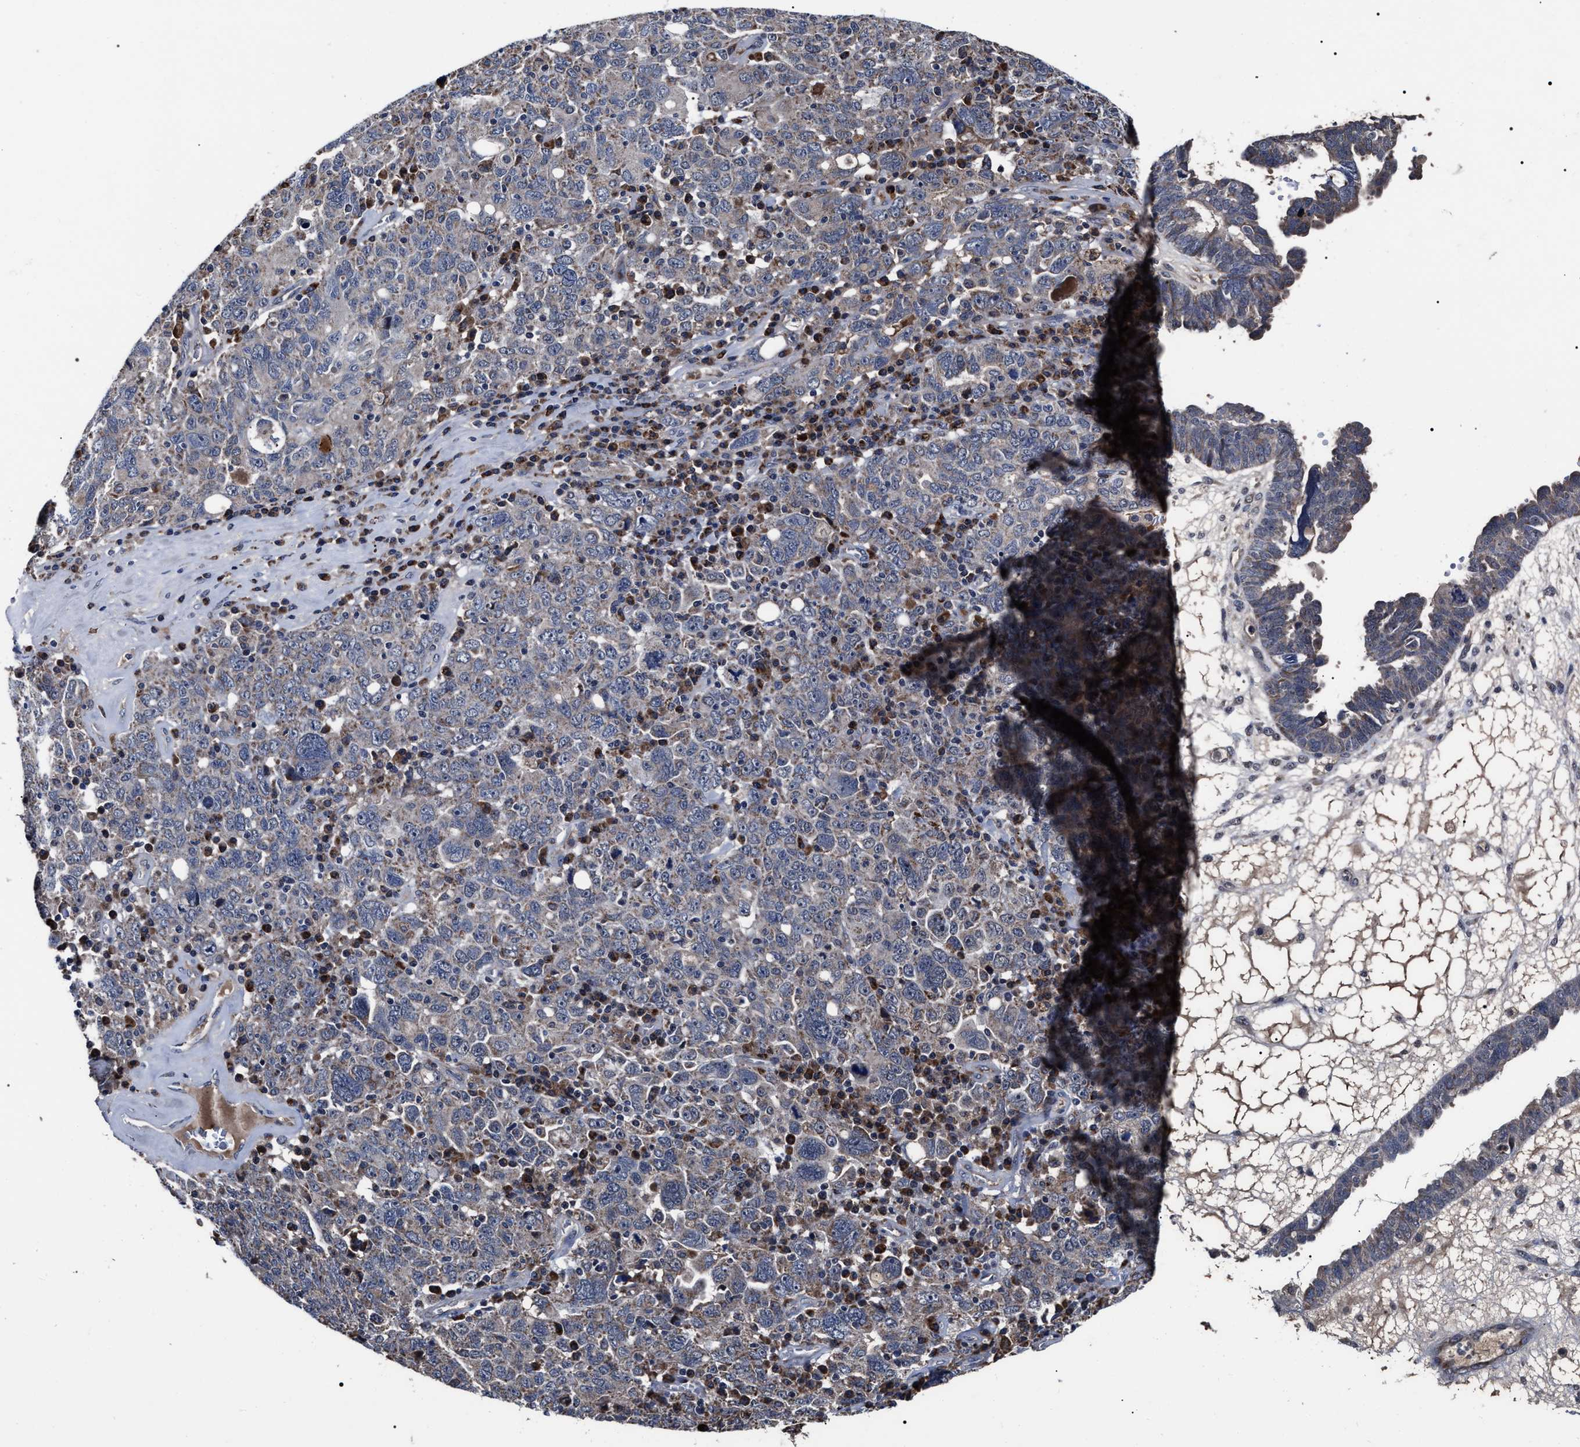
{"staining": {"intensity": "weak", "quantity": "<25%", "location": "cytoplasmic/membranous"}, "tissue": "ovarian cancer", "cell_type": "Tumor cells", "image_type": "cancer", "snomed": [{"axis": "morphology", "description": "Carcinoma, endometroid"}, {"axis": "topography", "description": "Ovary"}], "caption": "Immunohistochemical staining of human ovarian cancer reveals no significant expression in tumor cells.", "gene": "MACC1", "patient": {"sex": "female", "age": 62}}